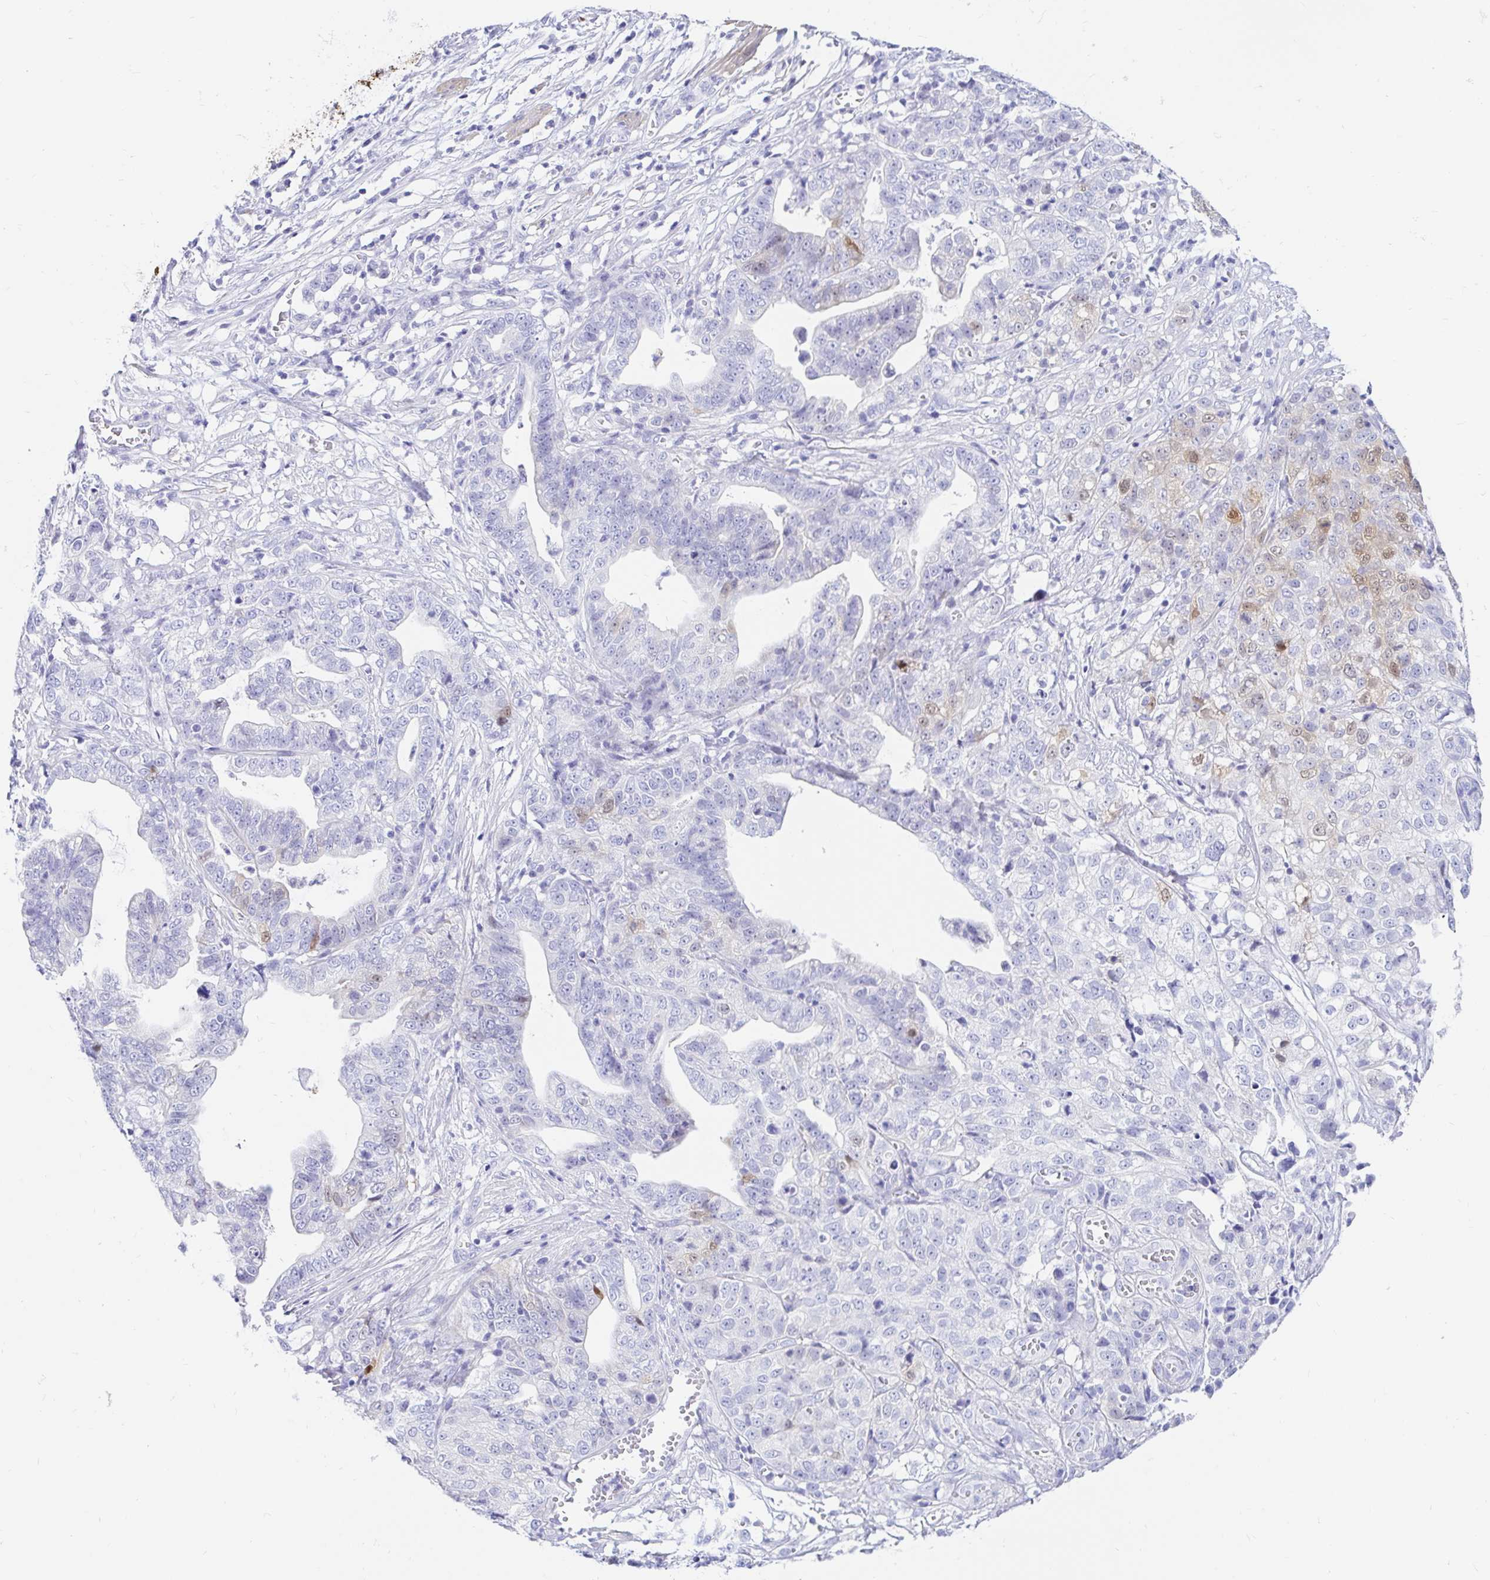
{"staining": {"intensity": "weak", "quantity": "<25%", "location": "nuclear"}, "tissue": "stomach cancer", "cell_type": "Tumor cells", "image_type": "cancer", "snomed": [{"axis": "morphology", "description": "Adenocarcinoma, NOS"}, {"axis": "topography", "description": "Stomach, upper"}], "caption": "This is an IHC image of stomach cancer. There is no staining in tumor cells.", "gene": "PPP1R1B", "patient": {"sex": "female", "age": 67}}